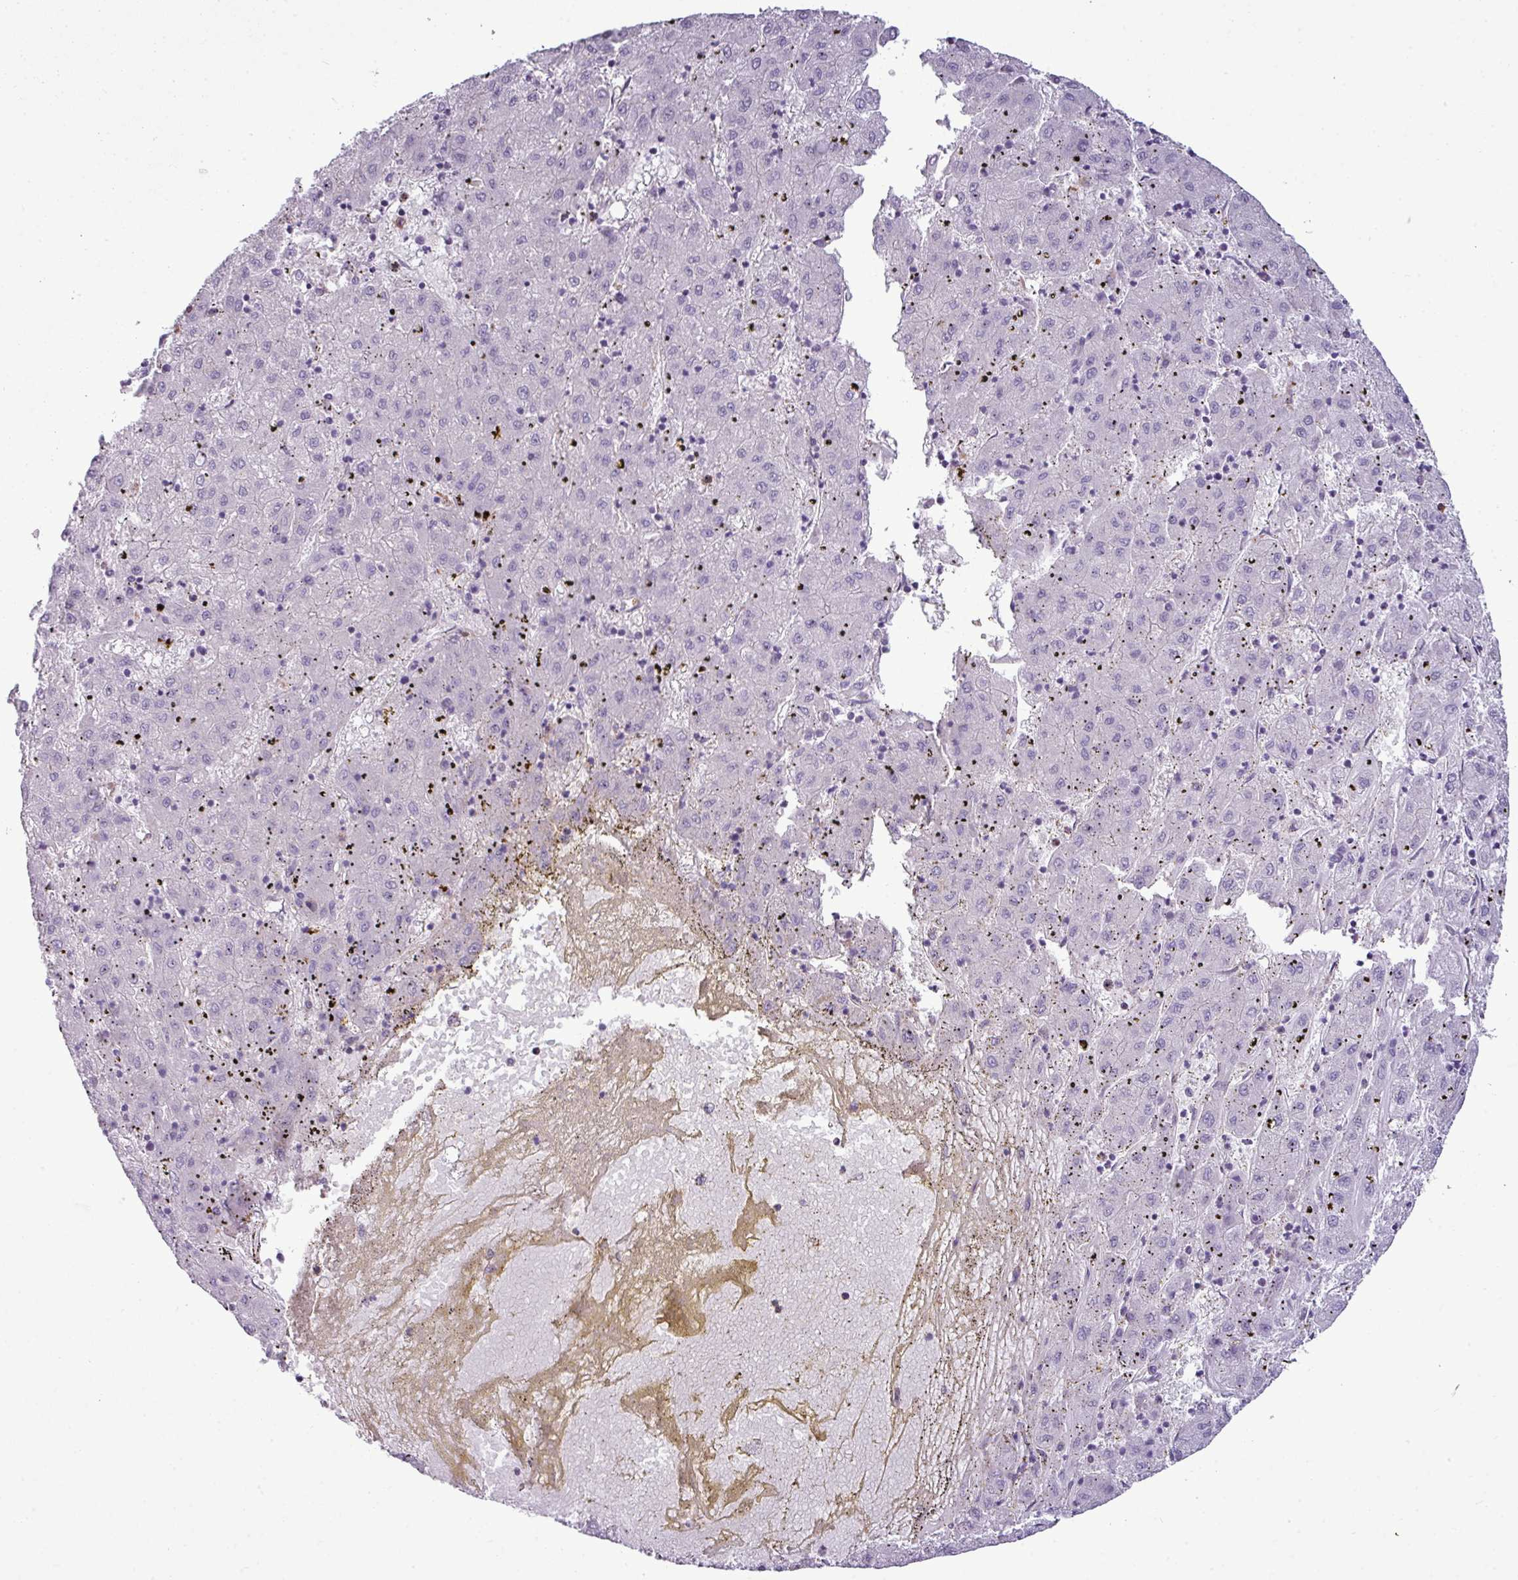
{"staining": {"intensity": "negative", "quantity": "none", "location": "none"}, "tissue": "liver cancer", "cell_type": "Tumor cells", "image_type": "cancer", "snomed": [{"axis": "morphology", "description": "Carcinoma, Hepatocellular, NOS"}, {"axis": "topography", "description": "Liver"}], "caption": "Tumor cells are negative for brown protein staining in hepatocellular carcinoma (liver).", "gene": "COL8A1", "patient": {"sex": "male", "age": 72}}